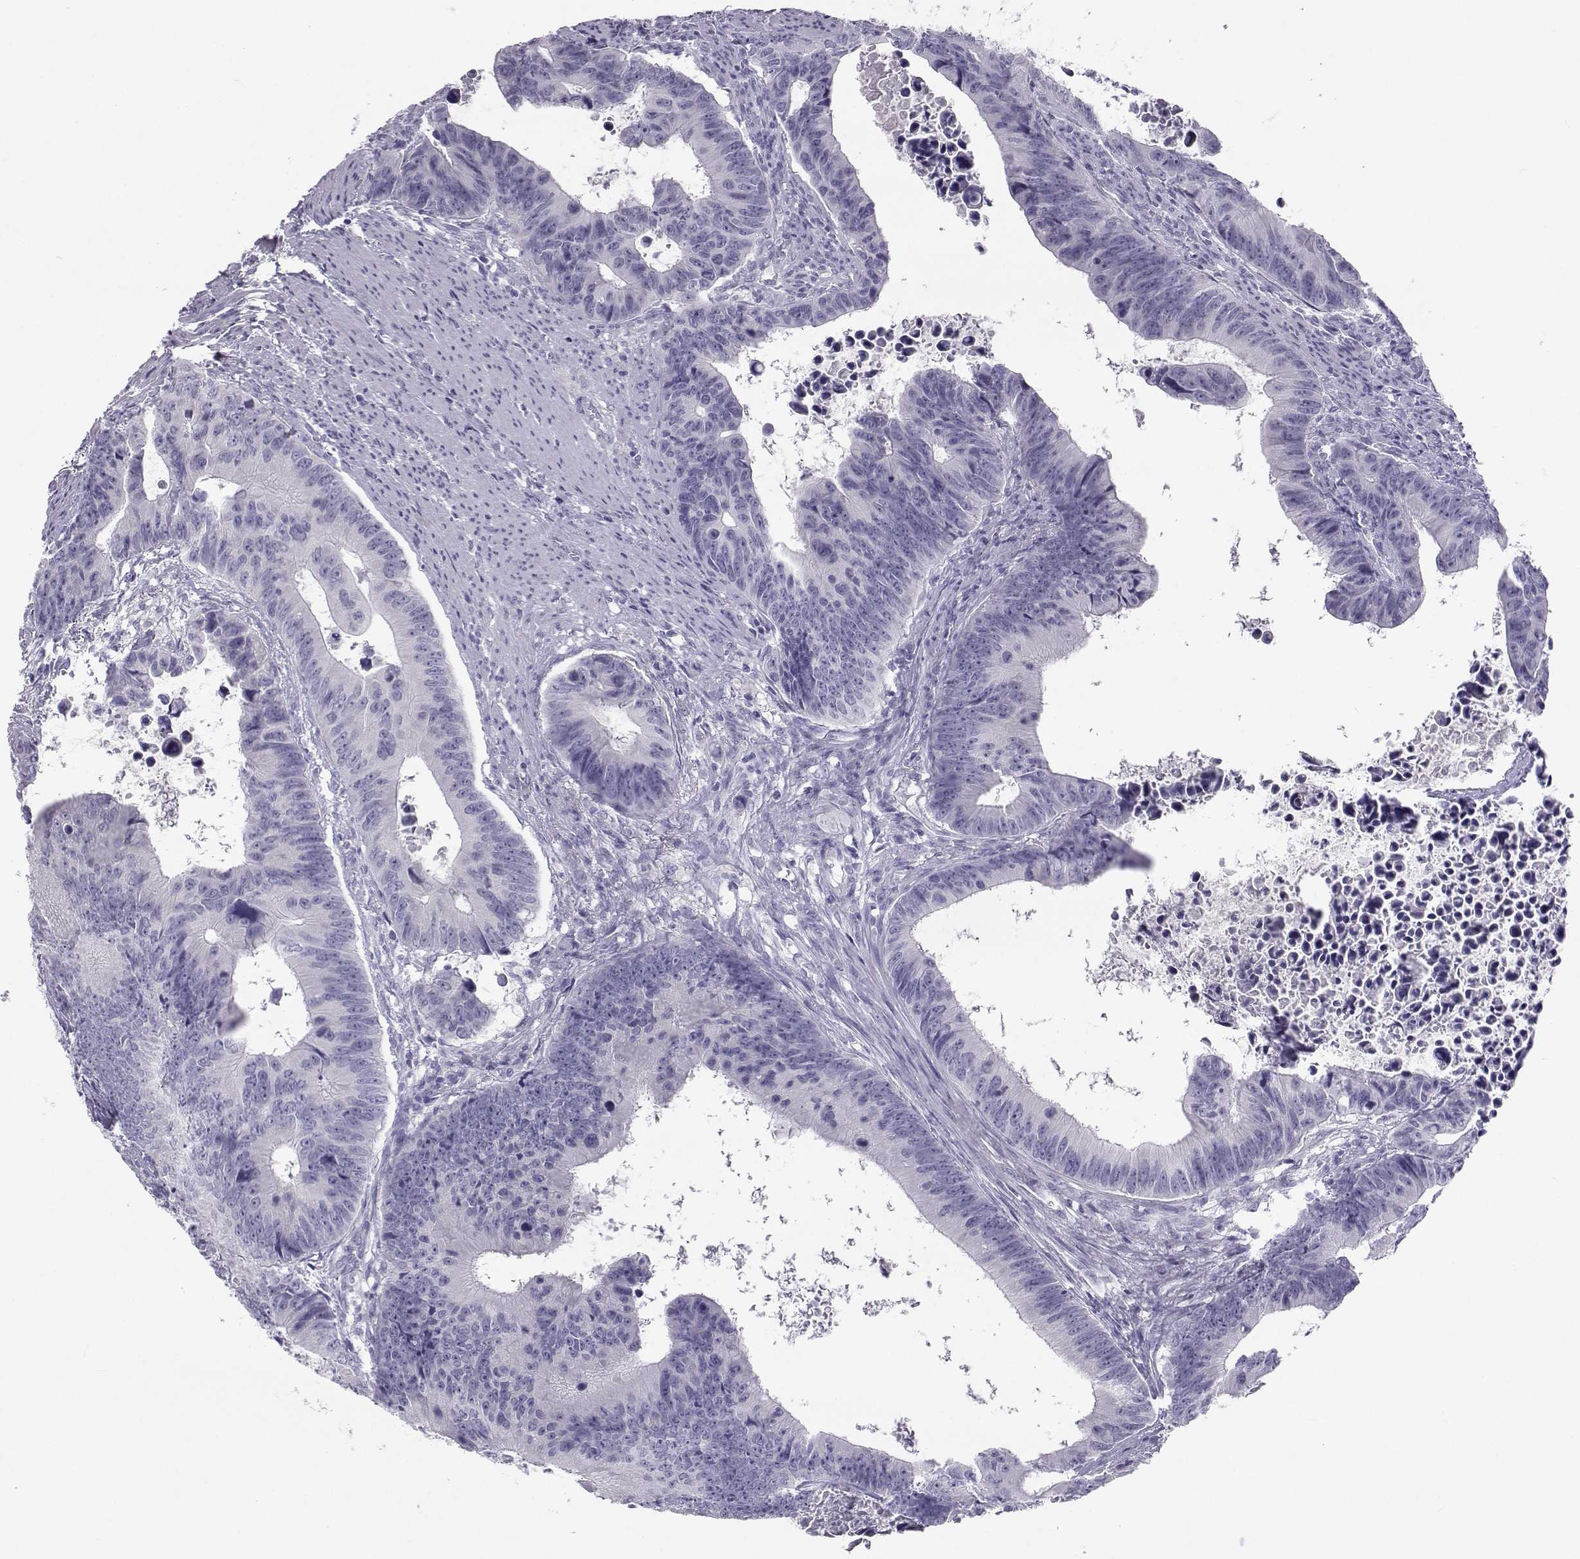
{"staining": {"intensity": "negative", "quantity": "none", "location": "none"}, "tissue": "colorectal cancer", "cell_type": "Tumor cells", "image_type": "cancer", "snomed": [{"axis": "morphology", "description": "Adenocarcinoma, NOS"}, {"axis": "topography", "description": "Colon"}], "caption": "The histopathology image displays no significant expression in tumor cells of adenocarcinoma (colorectal). (DAB (3,3'-diaminobenzidine) IHC, high magnification).", "gene": "PCSK1N", "patient": {"sex": "female", "age": 87}}